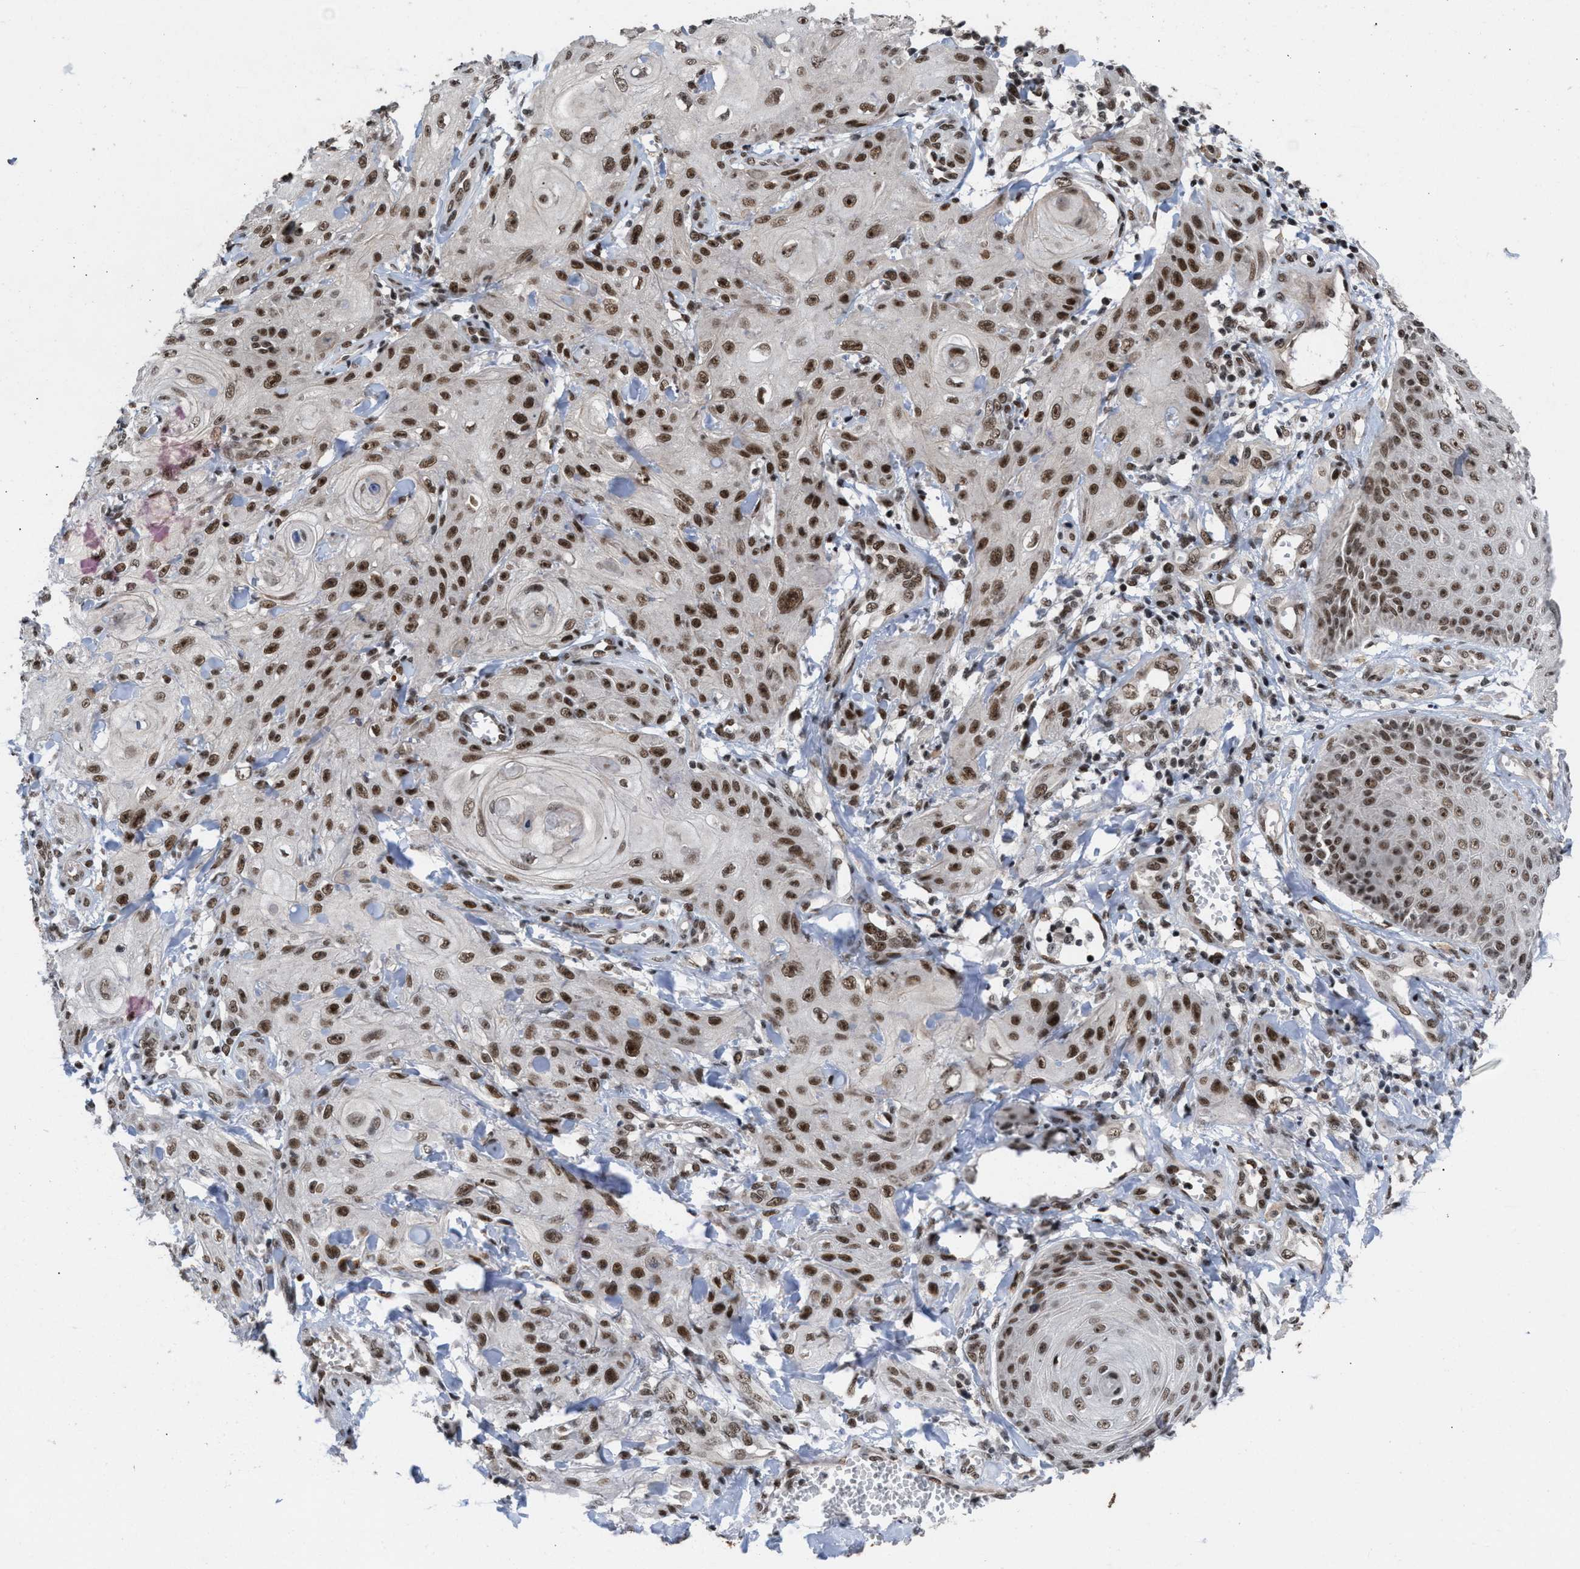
{"staining": {"intensity": "moderate", "quantity": ">75%", "location": "nuclear"}, "tissue": "skin cancer", "cell_type": "Tumor cells", "image_type": "cancer", "snomed": [{"axis": "morphology", "description": "Squamous cell carcinoma, NOS"}, {"axis": "topography", "description": "Skin"}], "caption": "Protein analysis of skin squamous cell carcinoma tissue demonstrates moderate nuclear staining in about >75% of tumor cells.", "gene": "WIZ", "patient": {"sex": "male", "age": 74}}